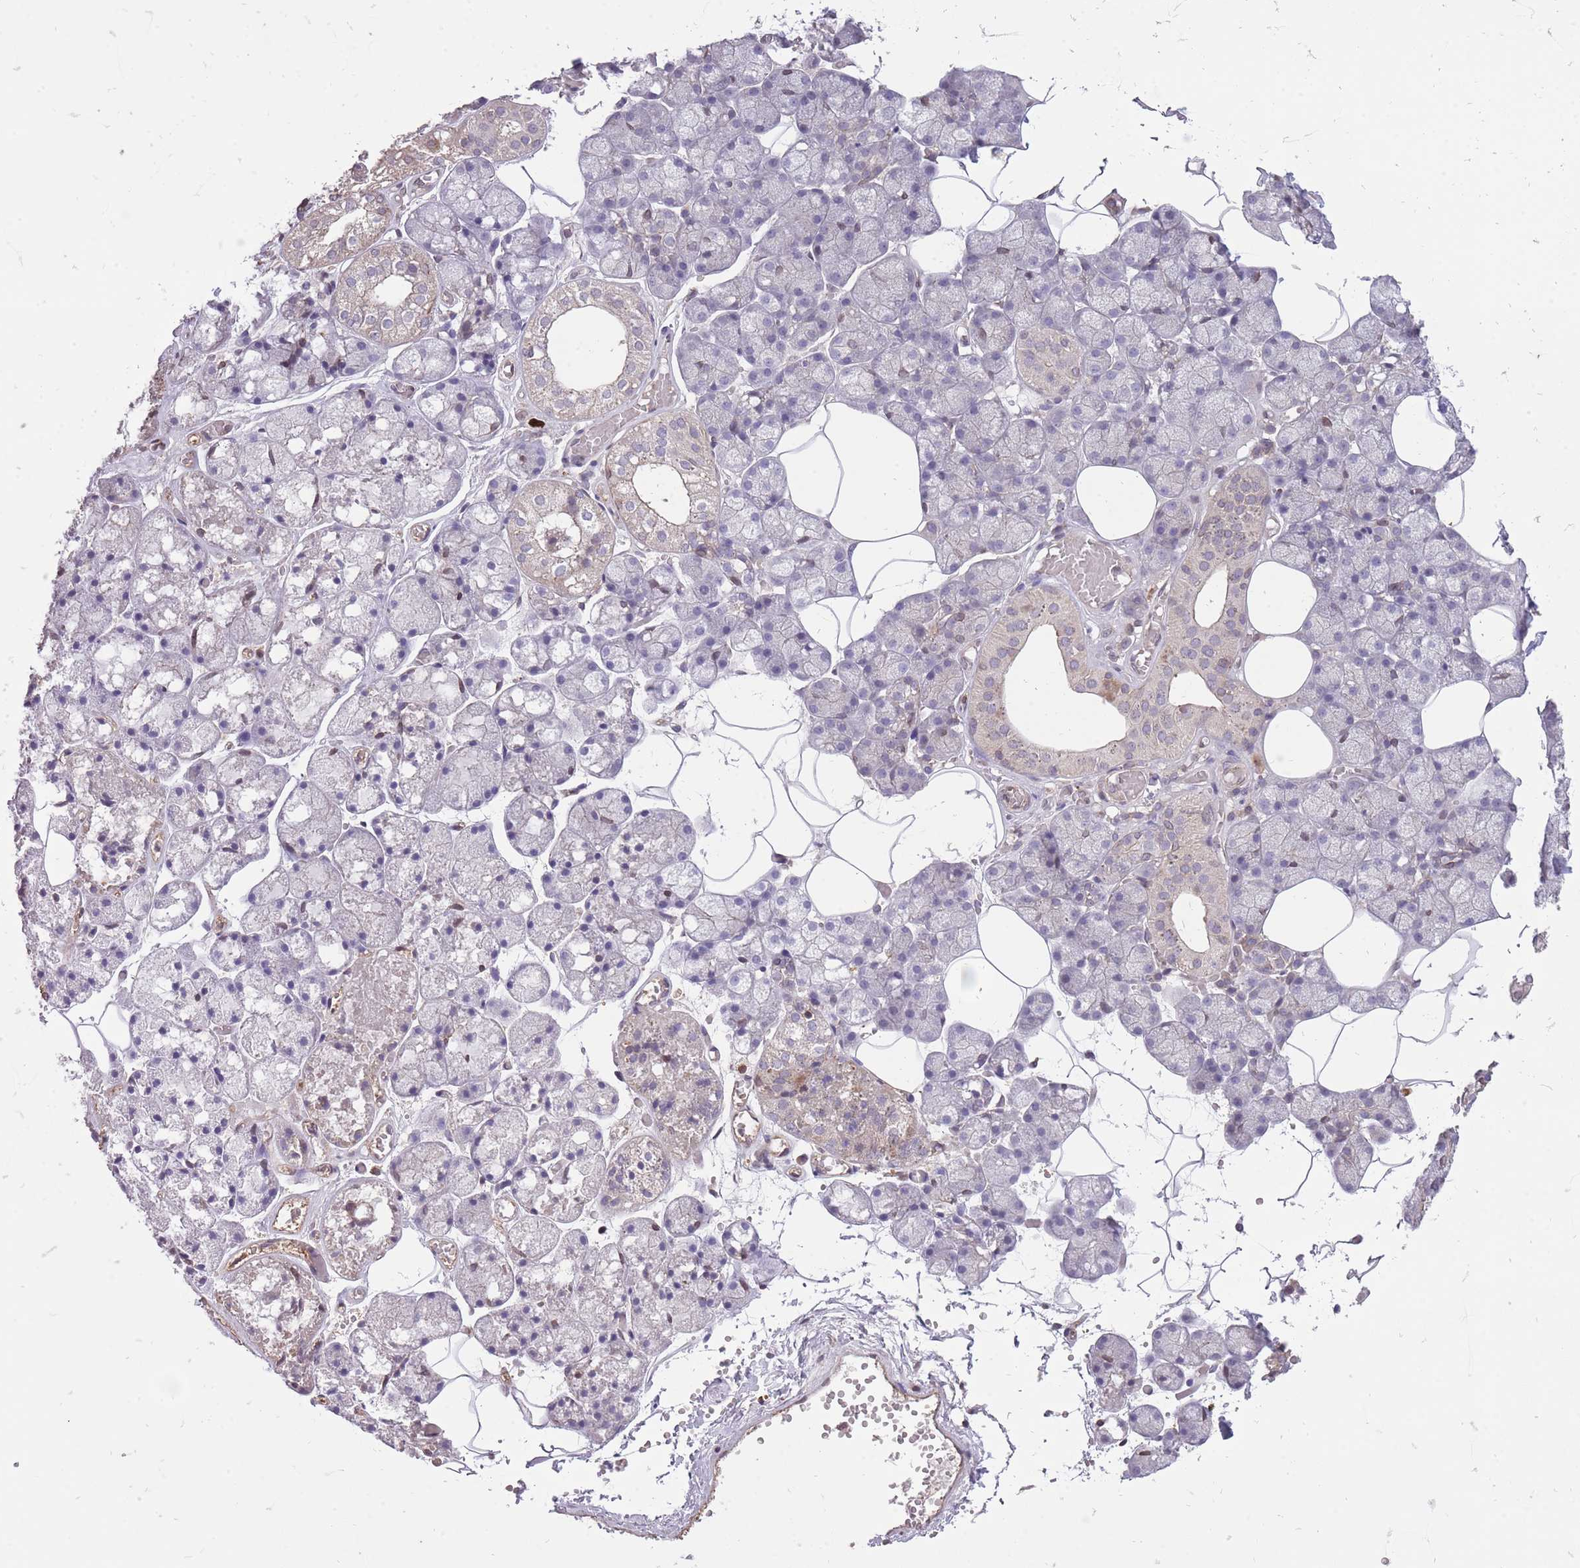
{"staining": {"intensity": "moderate", "quantity": "<25%", "location": "cytoplasmic/membranous"}, "tissue": "salivary gland", "cell_type": "Glandular cells", "image_type": "normal", "snomed": [{"axis": "morphology", "description": "Normal tissue, NOS"}, {"axis": "topography", "description": "Salivary gland"}], "caption": "Glandular cells demonstrate low levels of moderate cytoplasmic/membranous expression in approximately <25% of cells in benign human salivary gland.", "gene": "TET3", "patient": {"sex": "male", "age": 62}}